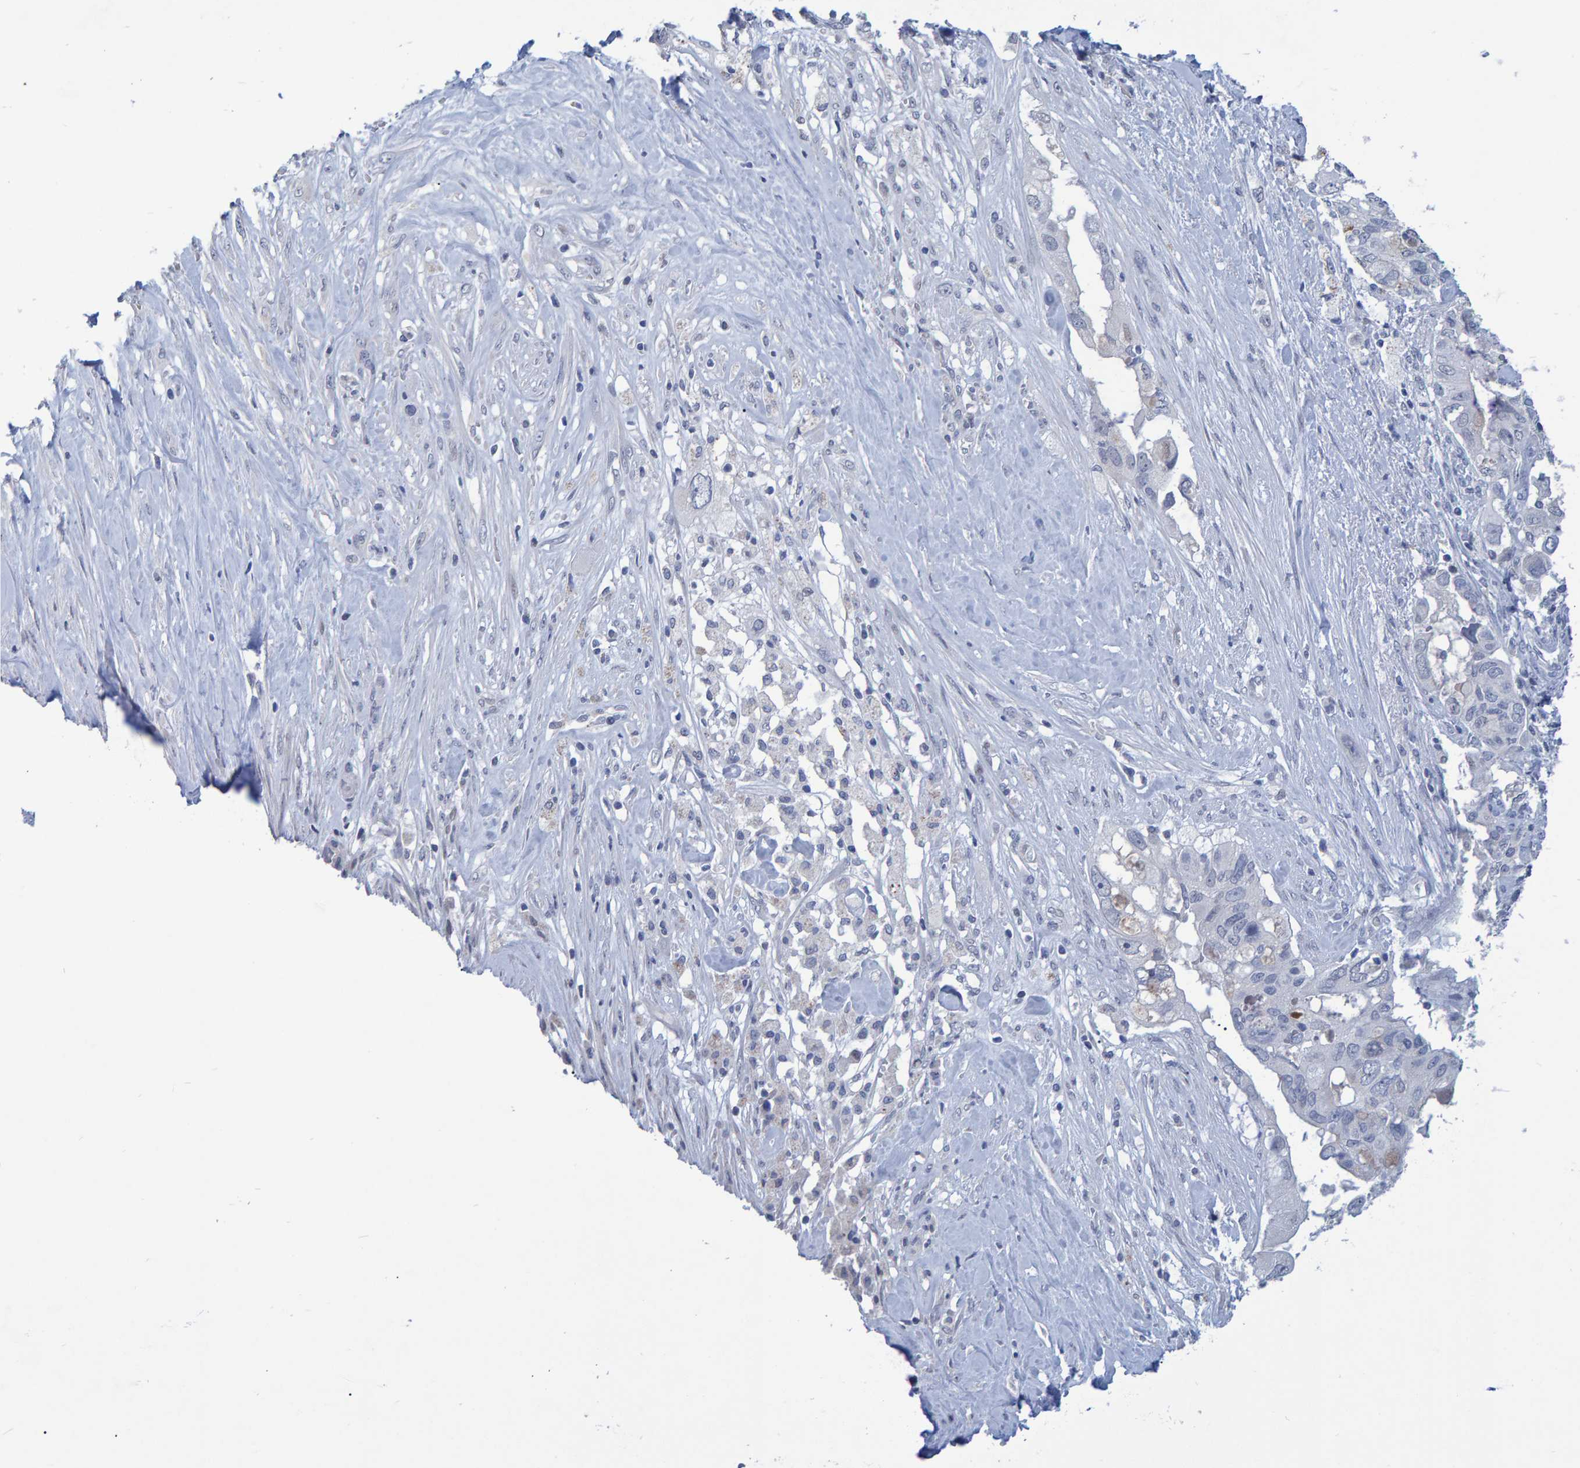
{"staining": {"intensity": "negative", "quantity": "none", "location": "none"}, "tissue": "pancreatic cancer", "cell_type": "Tumor cells", "image_type": "cancer", "snomed": [{"axis": "morphology", "description": "Adenocarcinoma, NOS"}, {"axis": "topography", "description": "Pancreas"}], "caption": "A high-resolution micrograph shows immunohistochemistry (IHC) staining of pancreatic adenocarcinoma, which demonstrates no significant expression in tumor cells.", "gene": "PROCA1", "patient": {"sex": "female", "age": 56}}